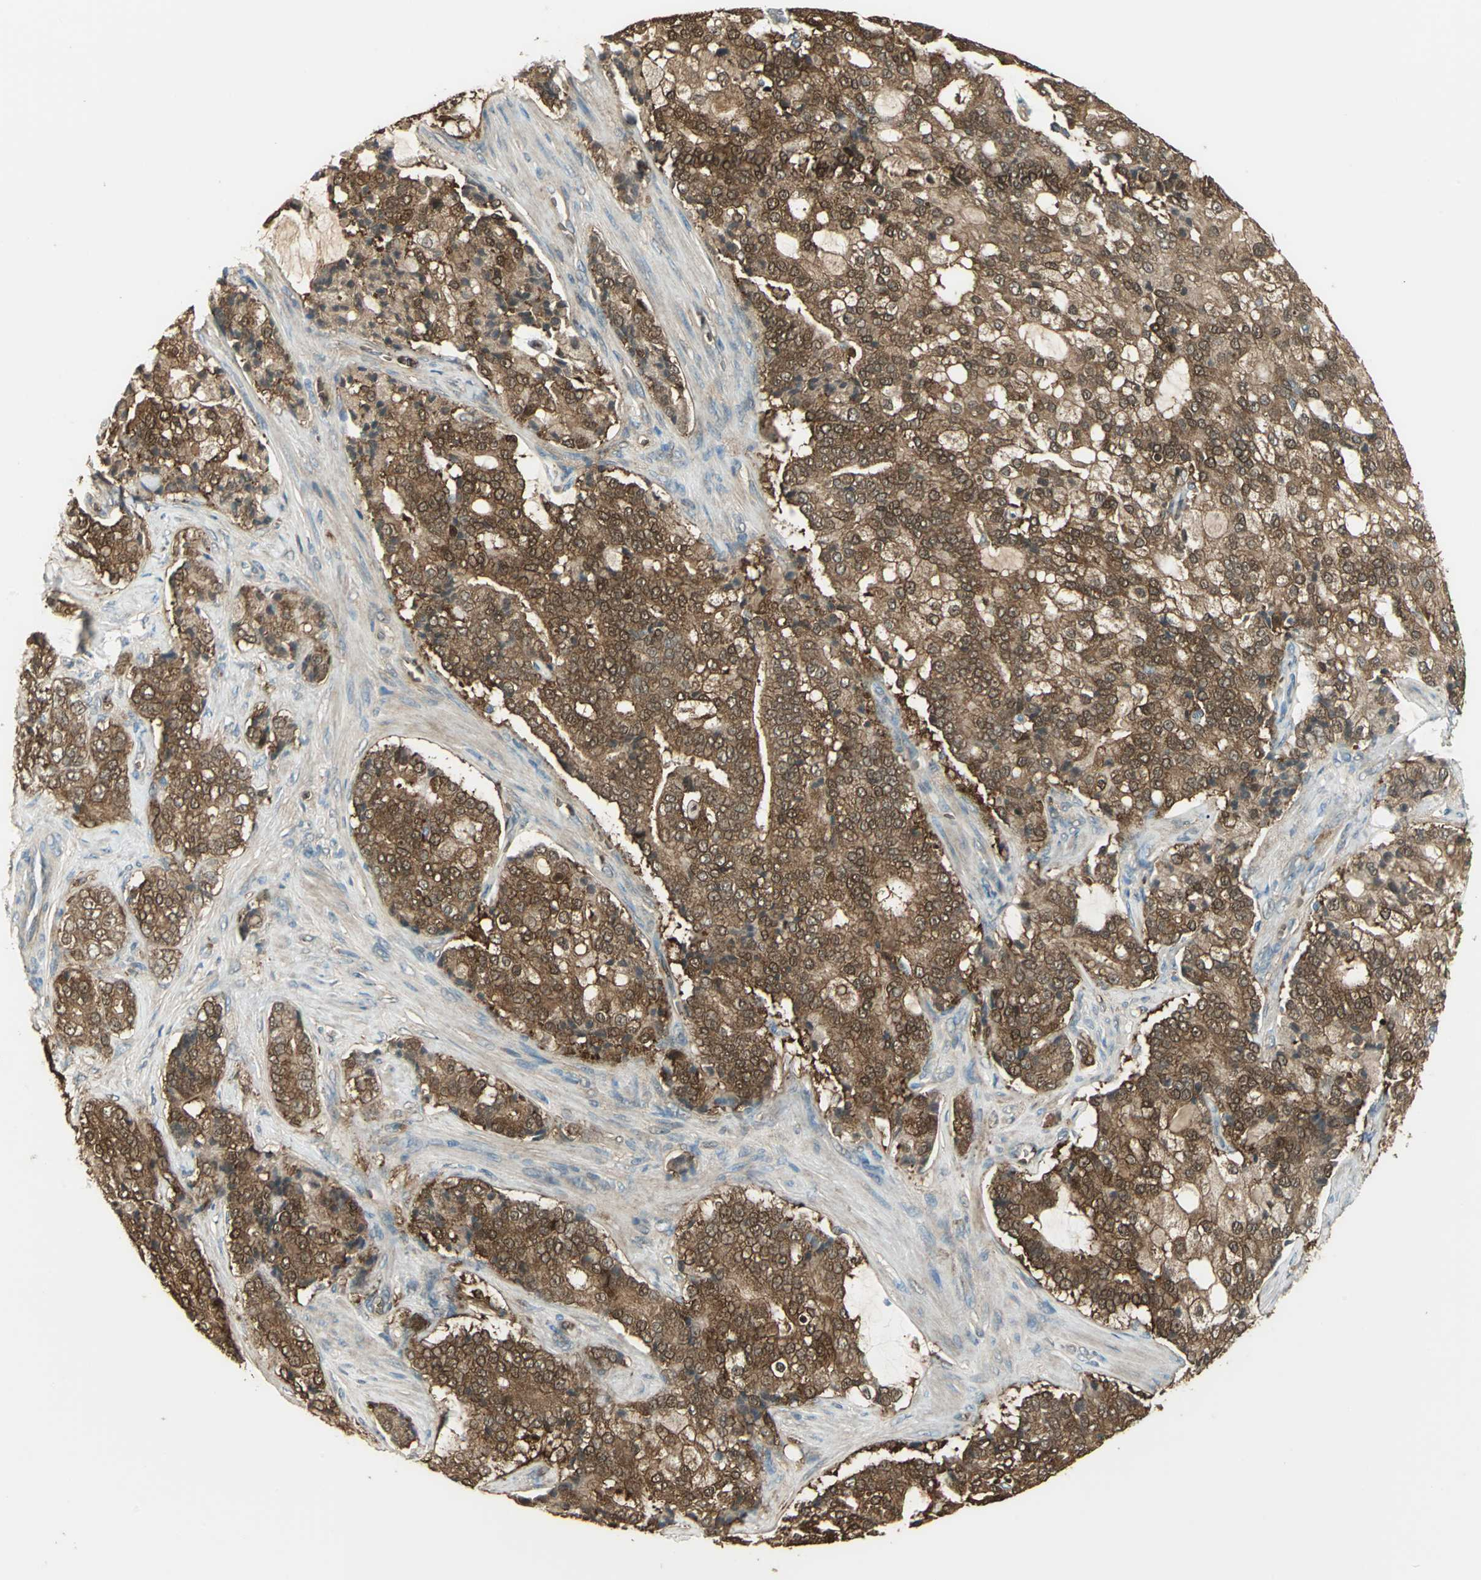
{"staining": {"intensity": "strong", "quantity": ">75%", "location": "cytoplasmic/membranous,nuclear"}, "tissue": "prostate cancer", "cell_type": "Tumor cells", "image_type": "cancer", "snomed": [{"axis": "morphology", "description": "Adenocarcinoma, Low grade"}, {"axis": "topography", "description": "Prostate"}], "caption": "Immunohistochemical staining of prostate cancer (low-grade adenocarcinoma) shows high levels of strong cytoplasmic/membranous and nuclear protein staining in about >75% of tumor cells.", "gene": "DDAH1", "patient": {"sex": "male", "age": 58}}